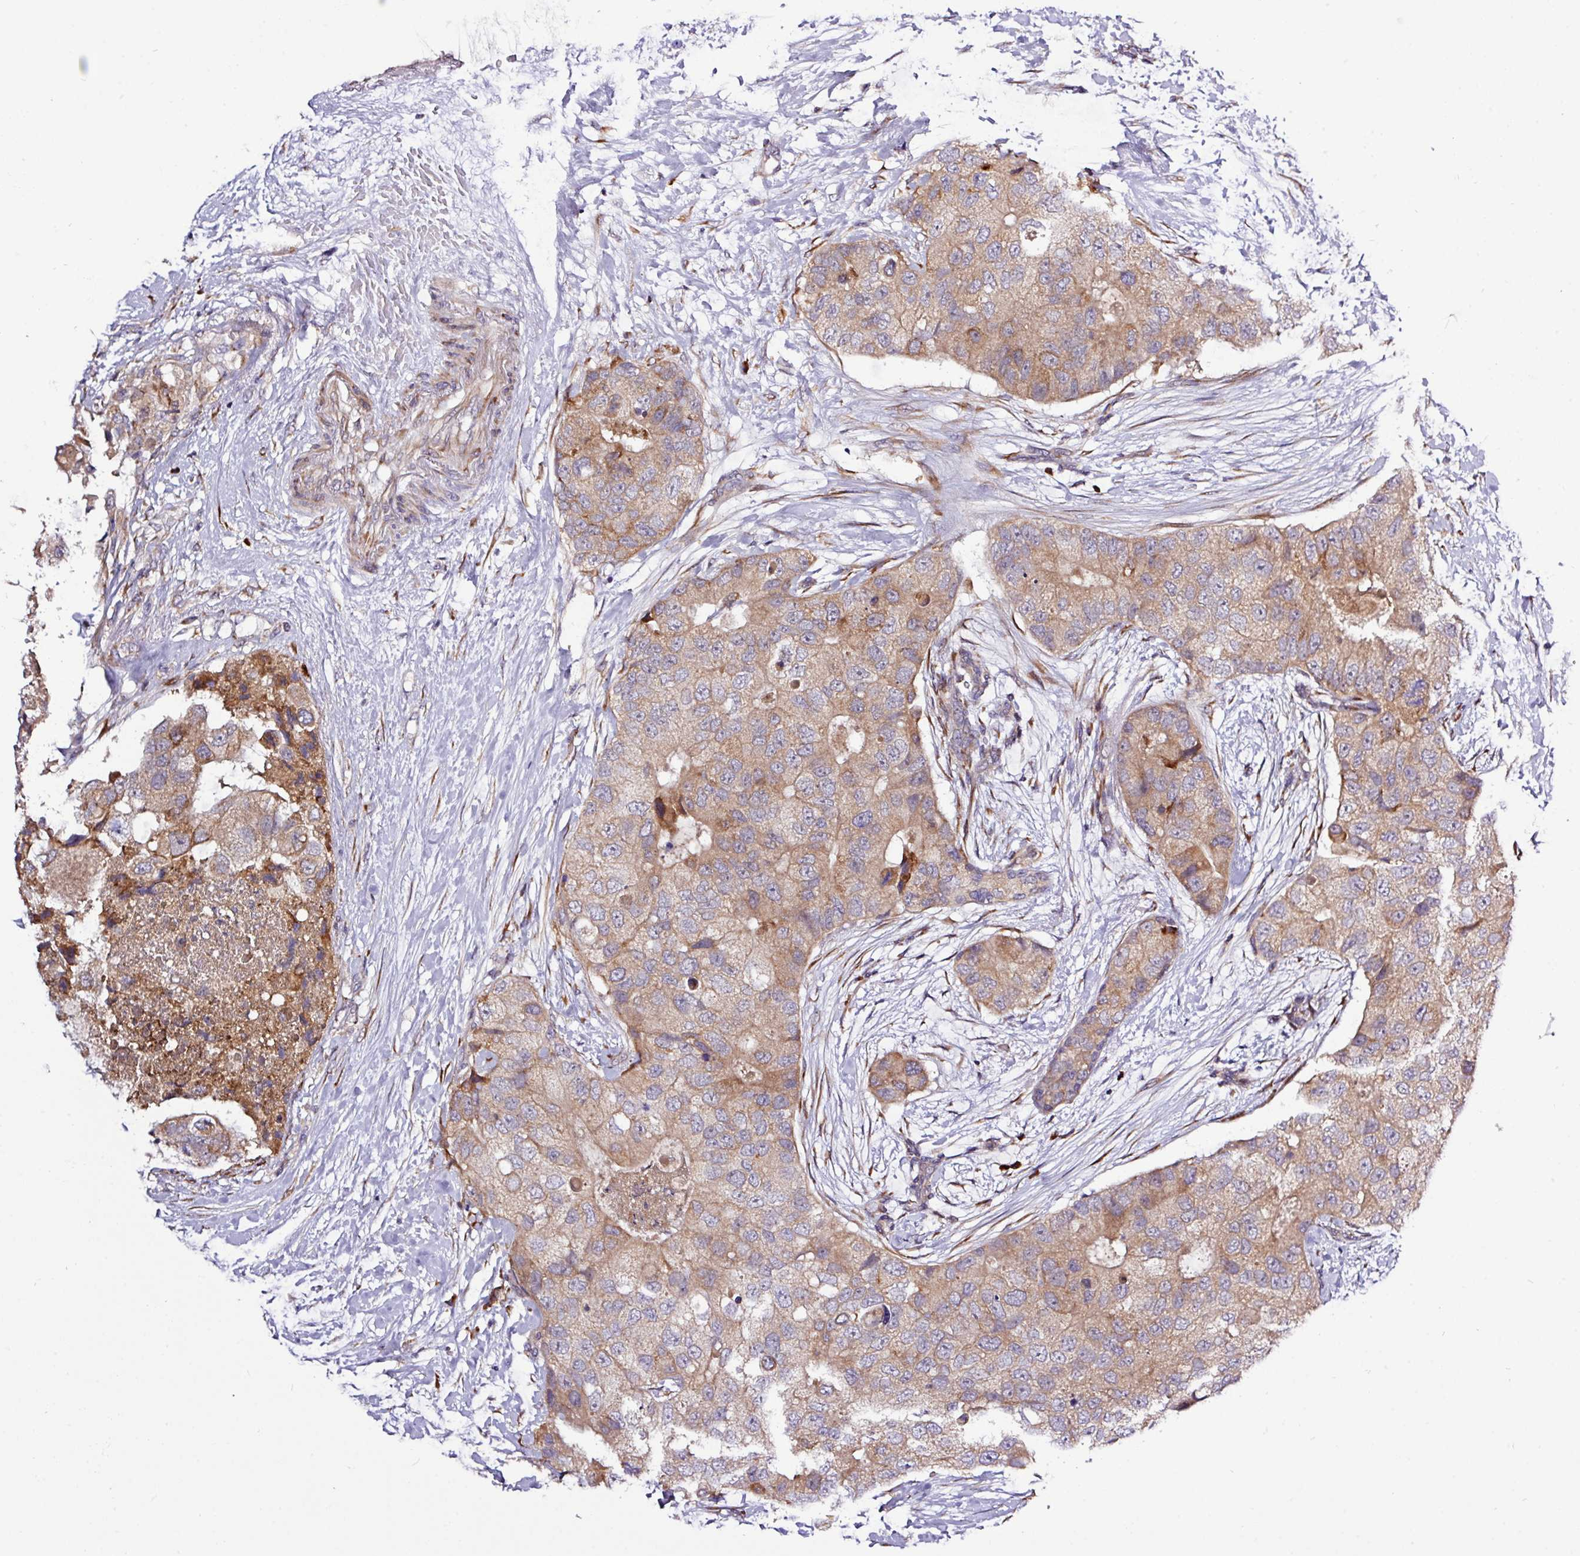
{"staining": {"intensity": "moderate", "quantity": "25%-75%", "location": "cytoplasmic/membranous"}, "tissue": "breast cancer", "cell_type": "Tumor cells", "image_type": "cancer", "snomed": [{"axis": "morphology", "description": "Duct carcinoma"}, {"axis": "topography", "description": "Breast"}], "caption": "Protein staining shows moderate cytoplasmic/membranous positivity in approximately 25%-75% of tumor cells in infiltrating ductal carcinoma (breast).", "gene": "TM2D2", "patient": {"sex": "female", "age": 62}}